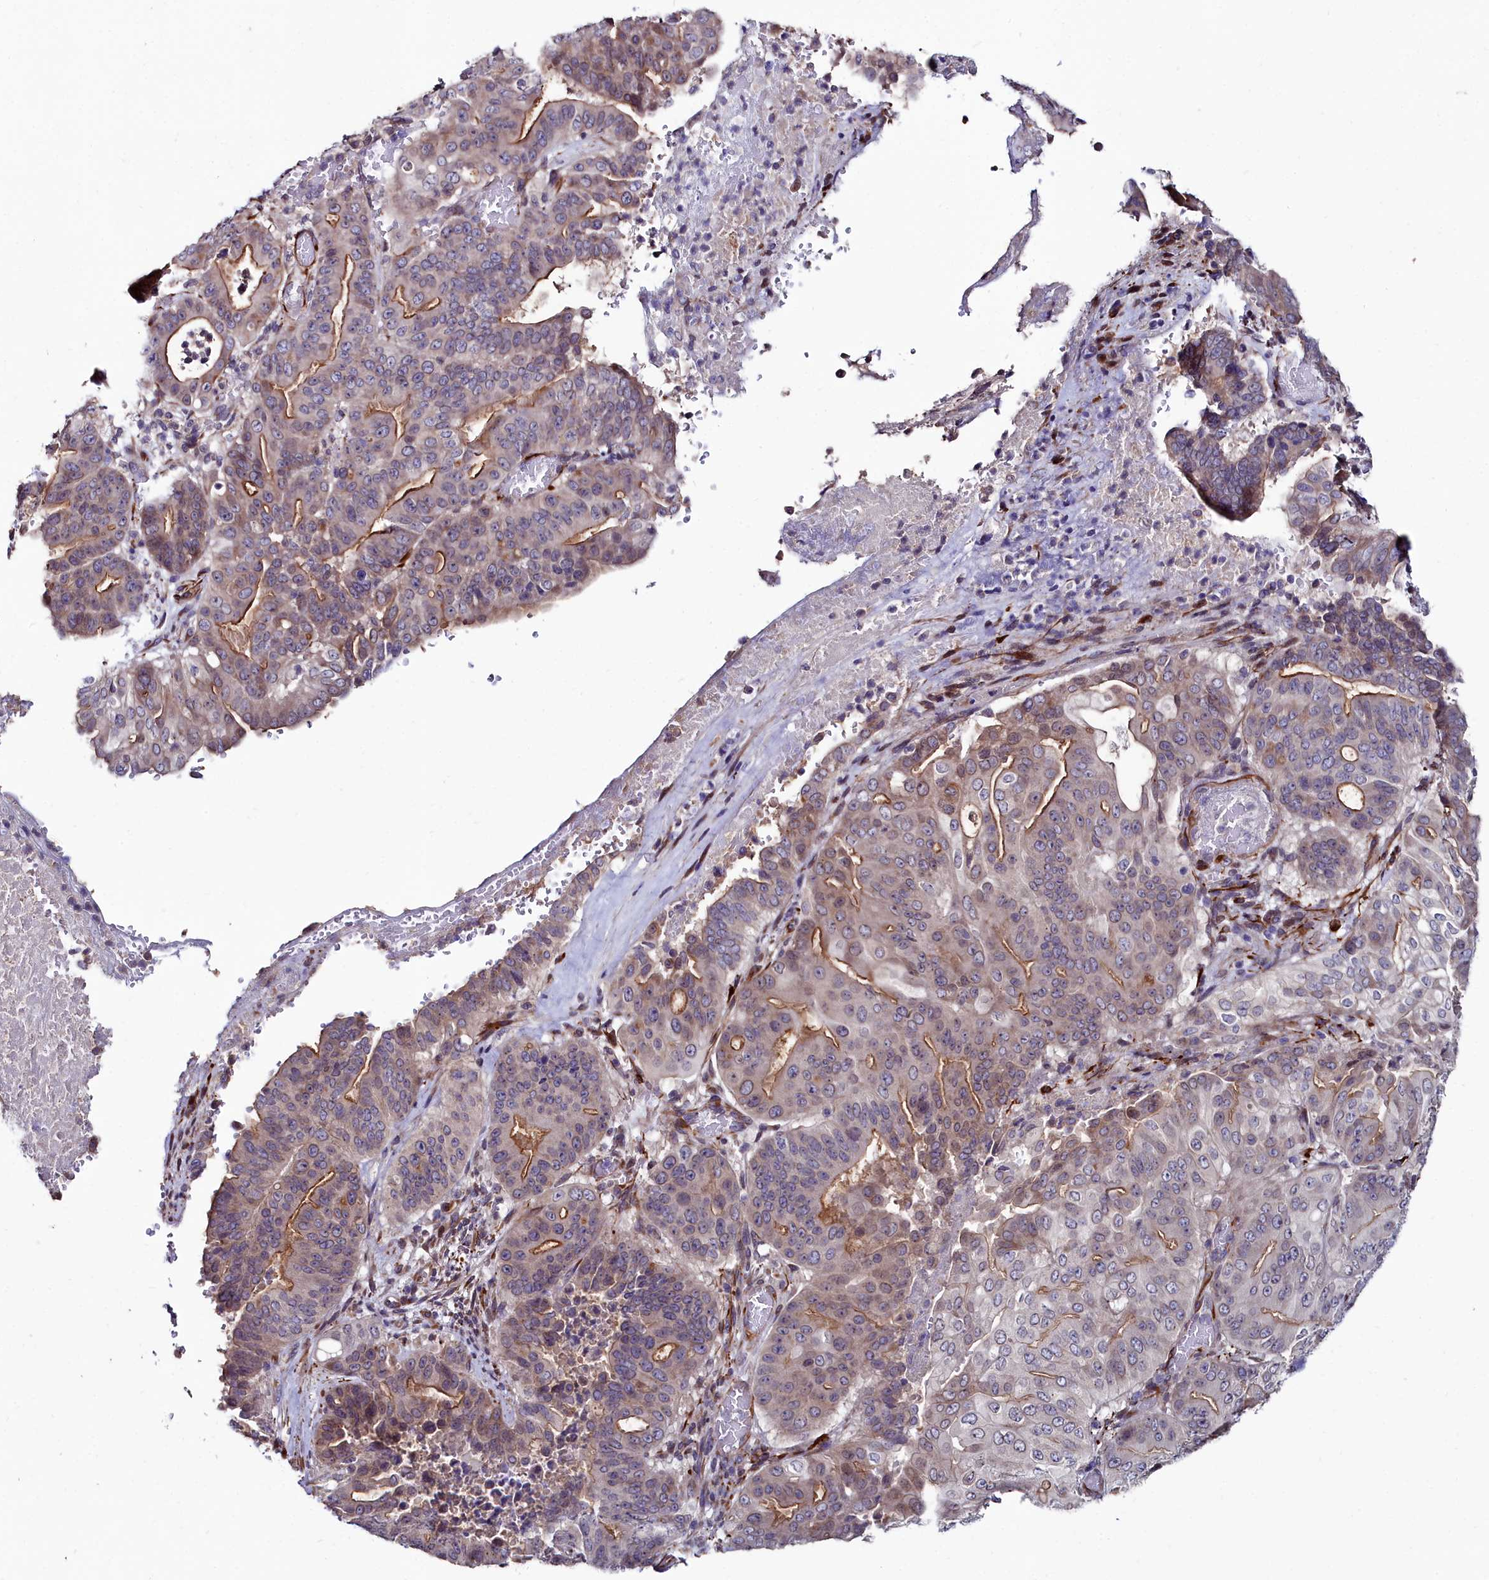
{"staining": {"intensity": "moderate", "quantity": "25%-75%", "location": "cytoplasmic/membranous"}, "tissue": "pancreatic cancer", "cell_type": "Tumor cells", "image_type": "cancer", "snomed": [{"axis": "morphology", "description": "Adenocarcinoma, NOS"}, {"axis": "topography", "description": "Pancreas"}], "caption": "Pancreatic cancer tissue demonstrates moderate cytoplasmic/membranous positivity in approximately 25%-75% of tumor cells, visualized by immunohistochemistry.", "gene": "C4orf19", "patient": {"sex": "female", "age": 77}}